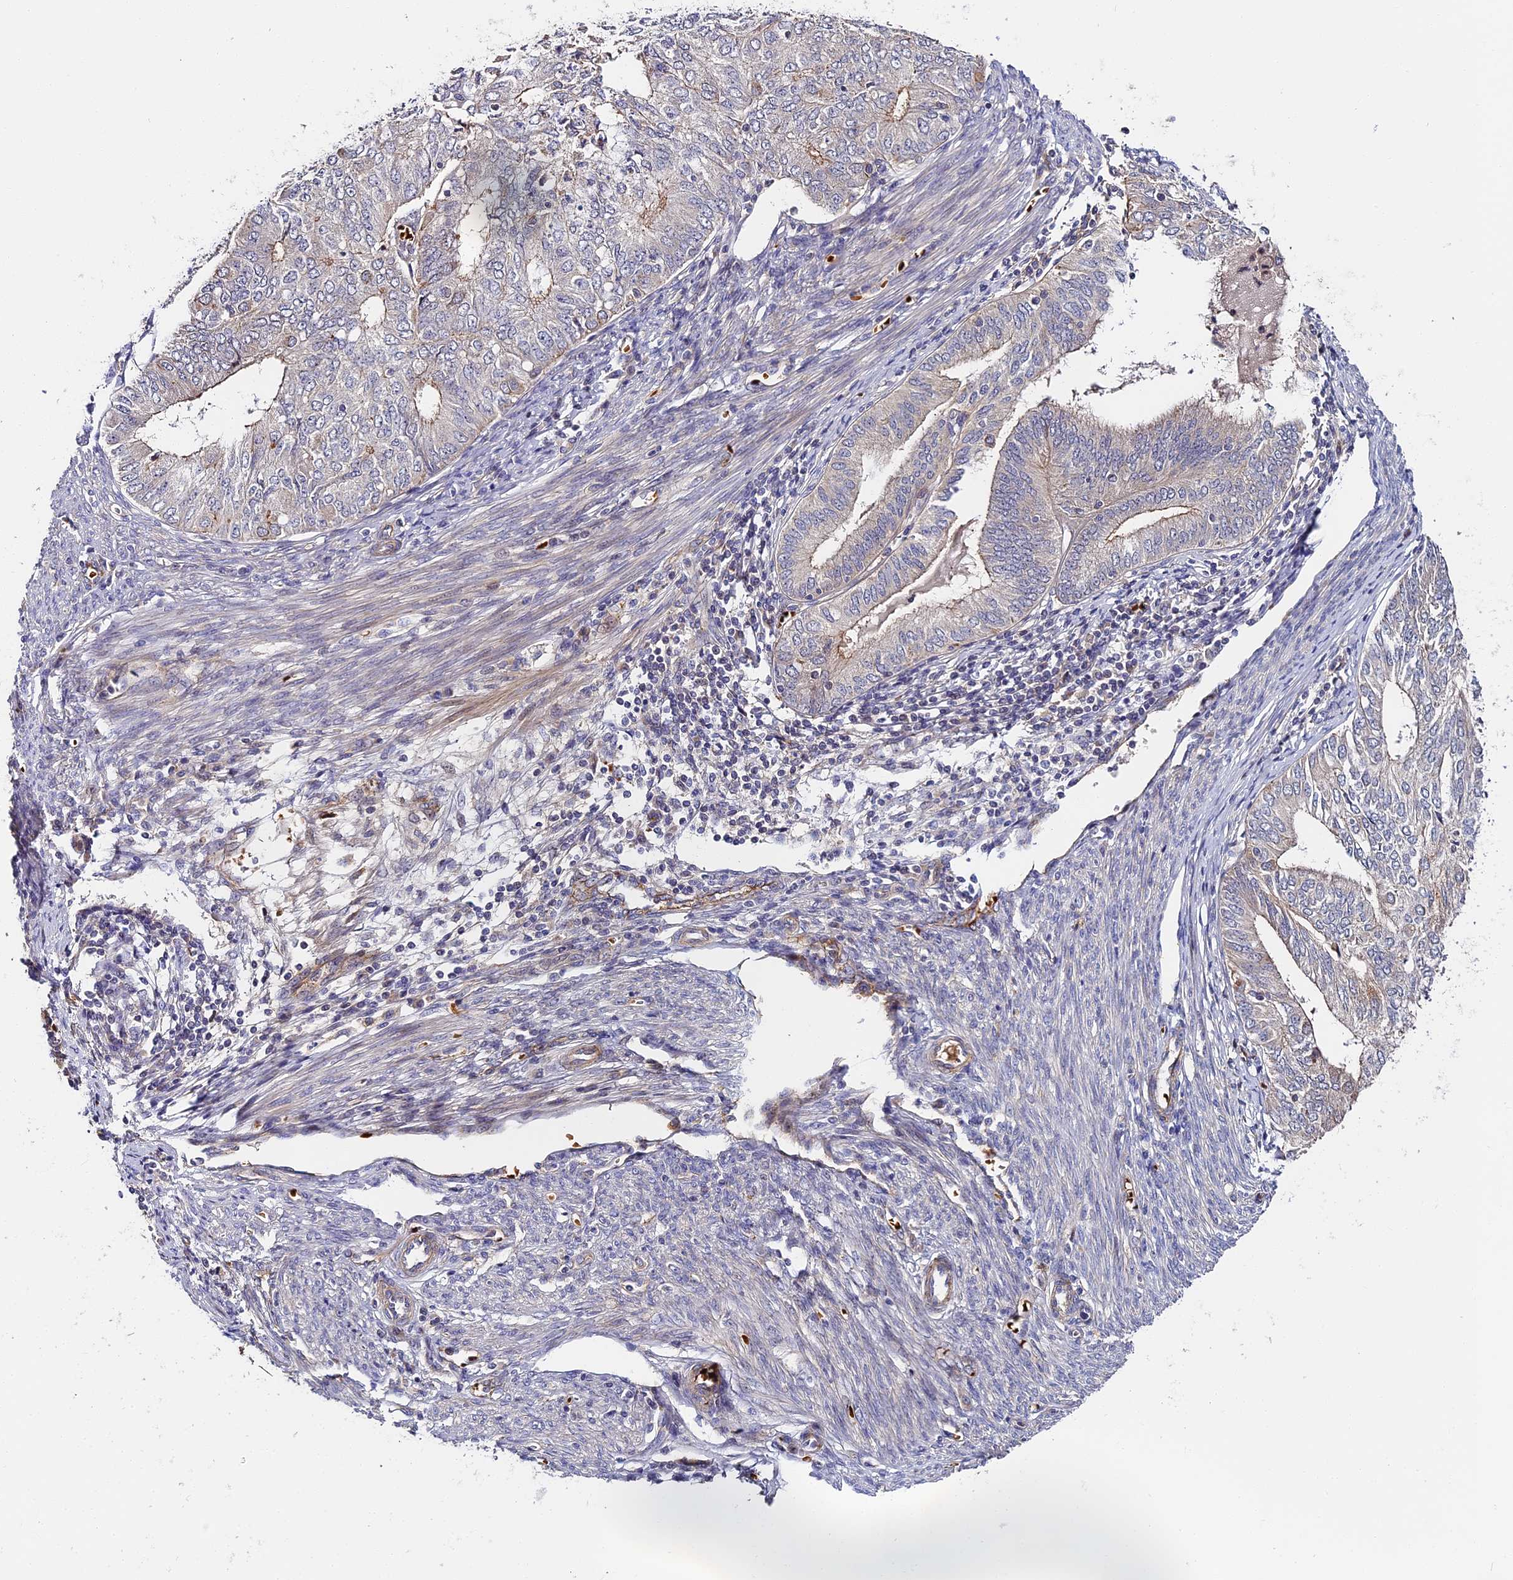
{"staining": {"intensity": "weak", "quantity": "<25%", "location": "cytoplasmic/membranous"}, "tissue": "endometrial cancer", "cell_type": "Tumor cells", "image_type": "cancer", "snomed": [{"axis": "morphology", "description": "Adenocarcinoma, NOS"}, {"axis": "topography", "description": "Endometrium"}], "caption": "Endometrial cancer (adenocarcinoma) was stained to show a protein in brown. There is no significant expression in tumor cells.", "gene": "MISP3", "patient": {"sex": "female", "age": 68}}